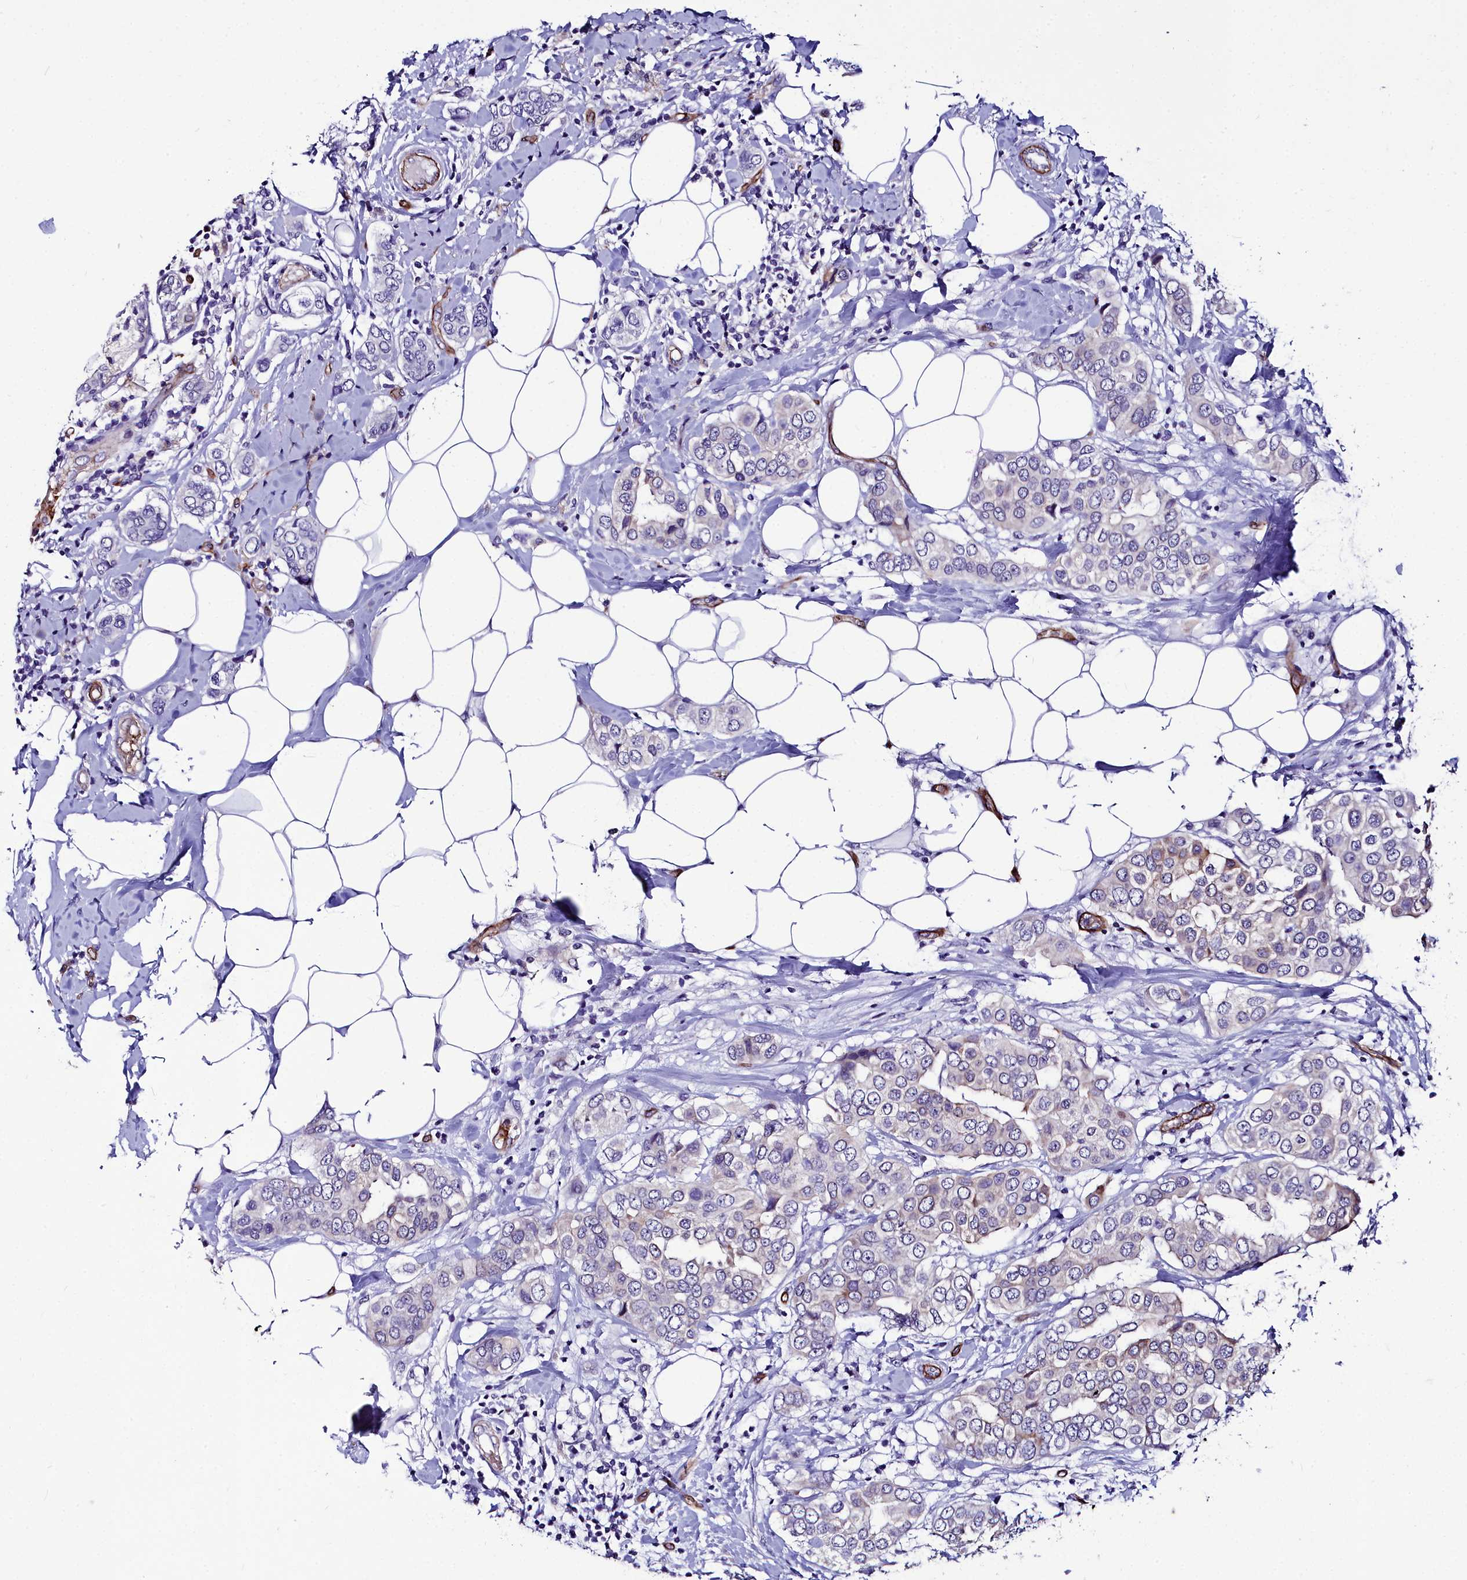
{"staining": {"intensity": "negative", "quantity": "none", "location": "none"}, "tissue": "breast cancer", "cell_type": "Tumor cells", "image_type": "cancer", "snomed": [{"axis": "morphology", "description": "Lobular carcinoma"}, {"axis": "topography", "description": "Breast"}], "caption": "Breast cancer stained for a protein using immunohistochemistry demonstrates no staining tumor cells.", "gene": "CYP4F11", "patient": {"sex": "female", "age": 51}}